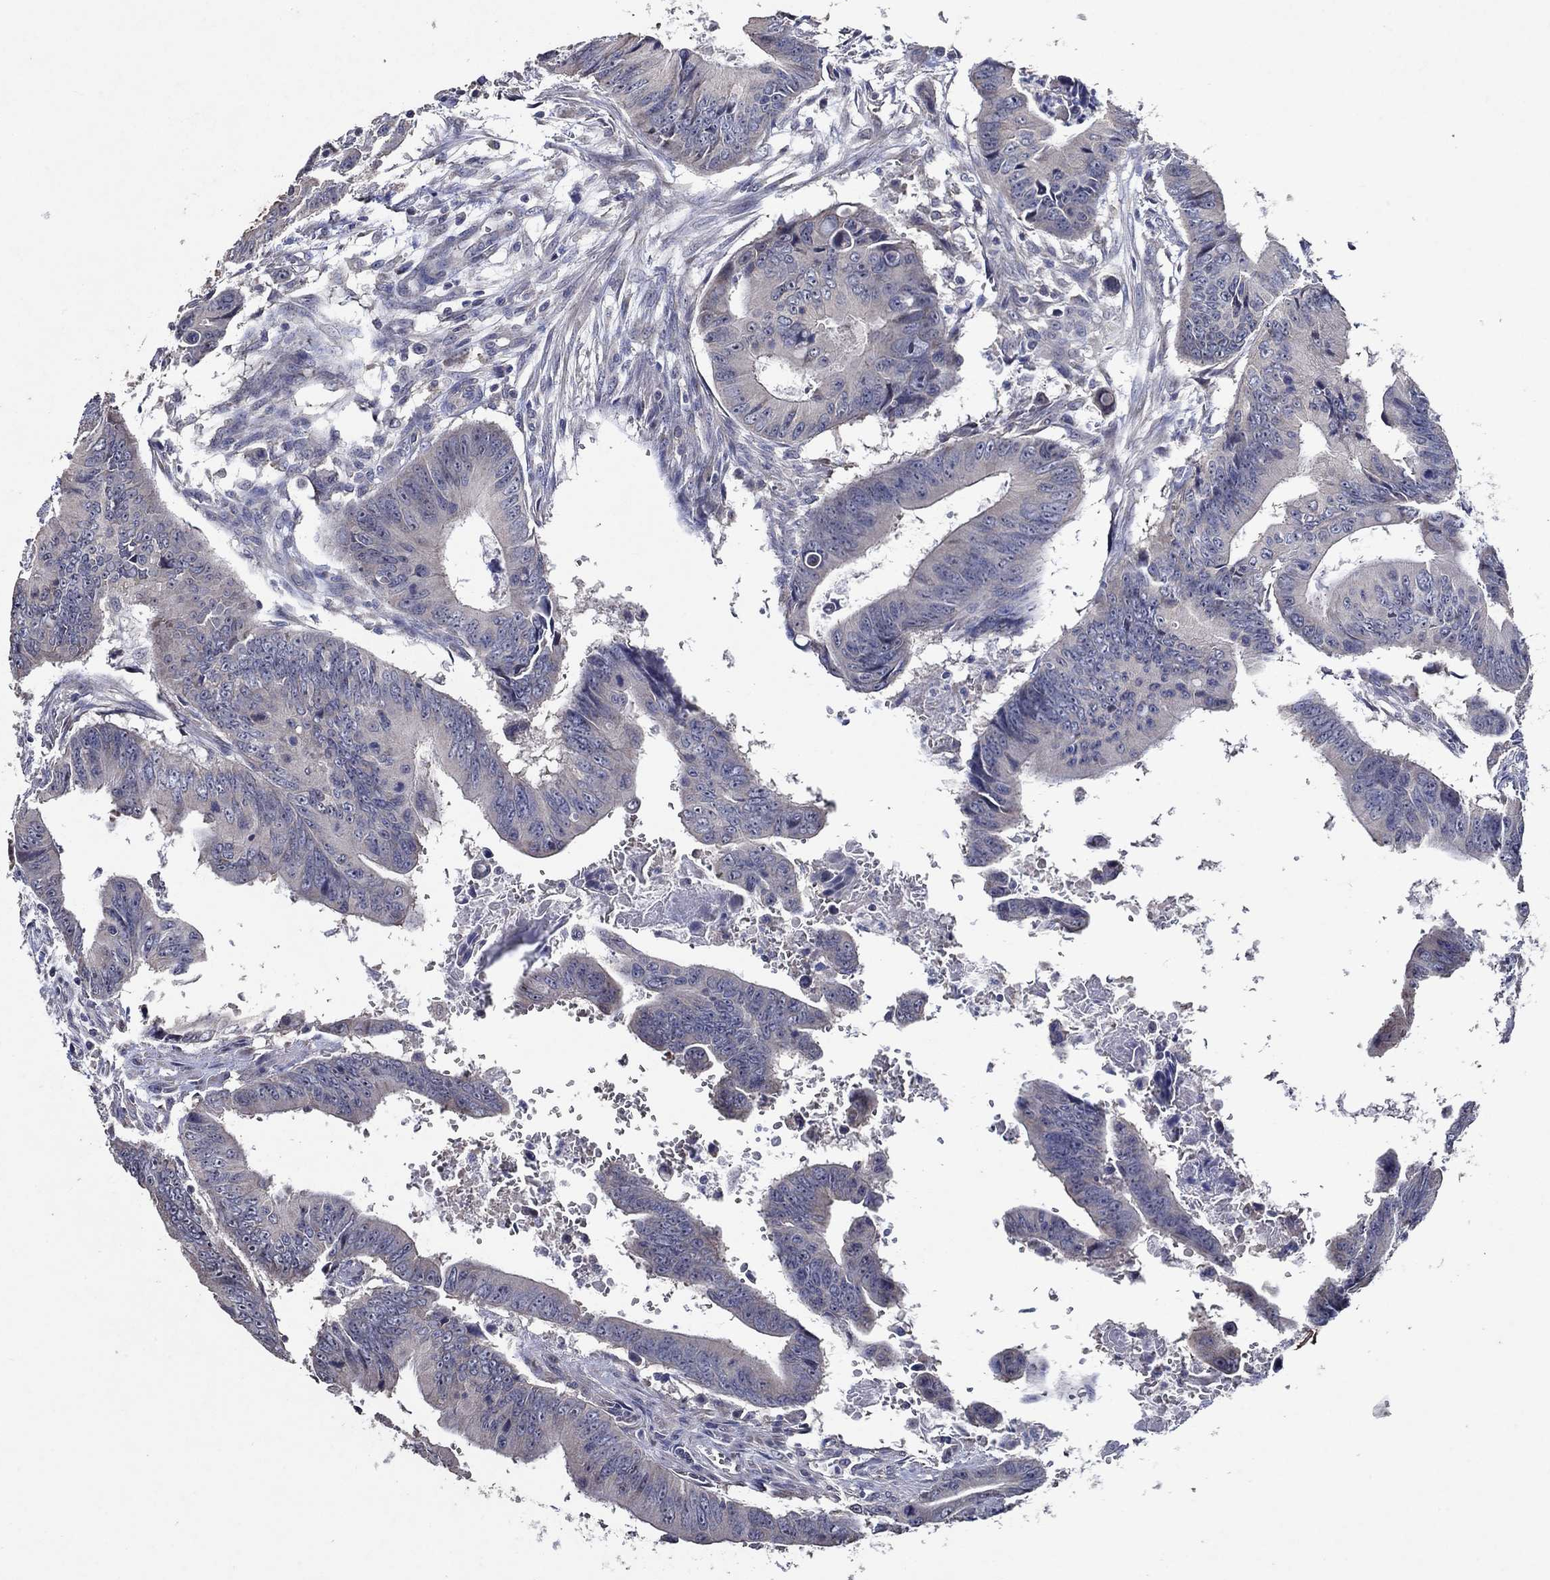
{"staining": {"intensity": "negative", "quantity": "none", "location": "none"}, "tissue": "colorectal cancer", "cell_type": "Tumor cells", "image_type": "cancer", "snomed": [{"axis": "morphology", "description": "Adenocarcinoma, NOS"}, {"axis": "topography", "description": "Colon"}], "caption": "Histopathology image shows no significant protein positivity in tumor cells of colorectal cancer (adenocarcinoma). The staining was performed using DAB to visualize the protein expression in brown, while the nuclei were stained in blue with hematoxylin (Magnification: 20x).", "gene": "HAP1", "patient": {"sex": "female", "age": 87}}